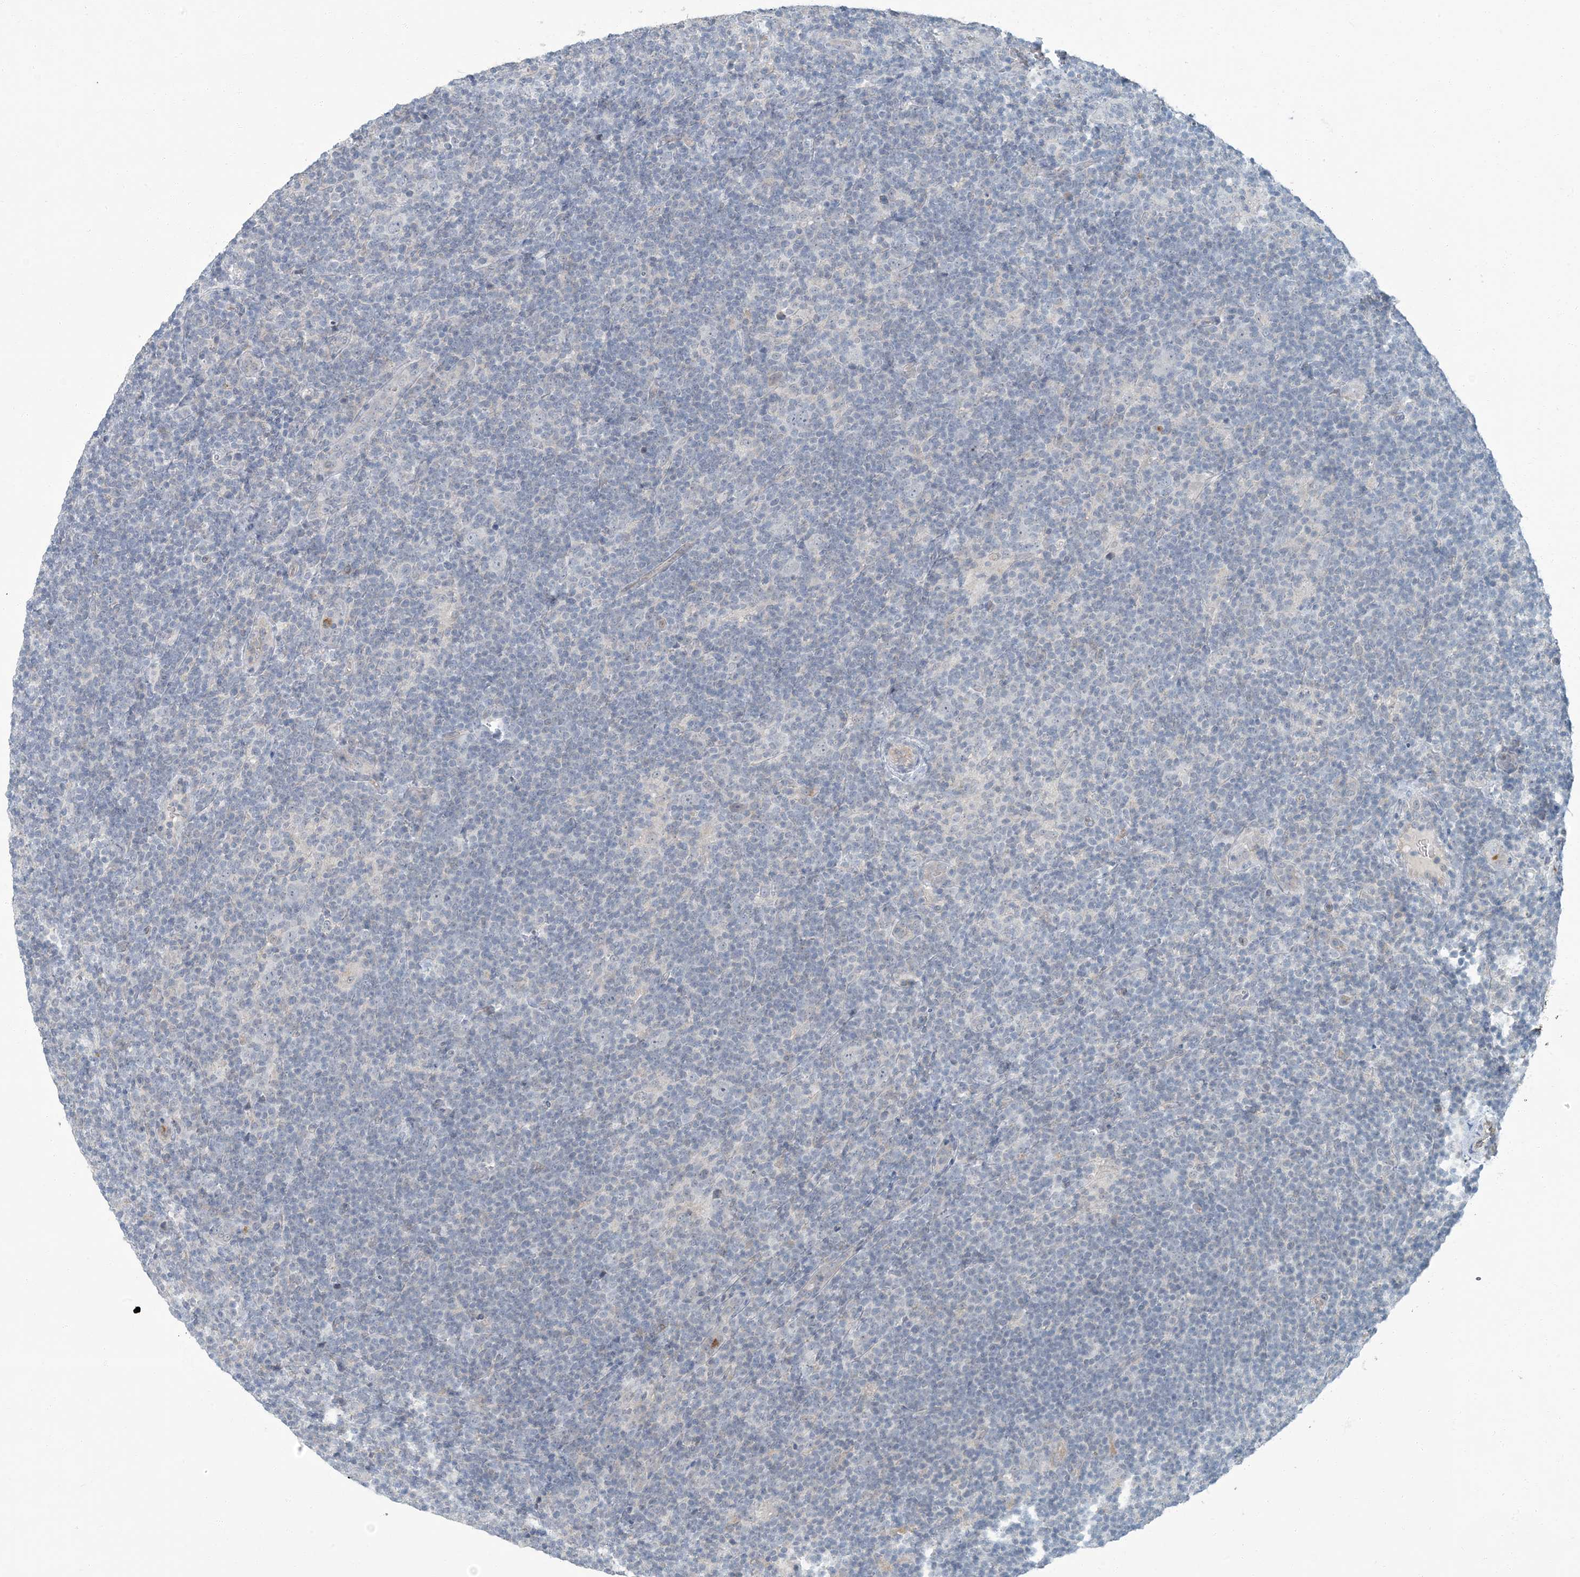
{"staining": {"intensity": "negative", "quantity": "none", "location": "none"}, "tissue": "lymphoma", "cell_type": "Tumor cells", "image_type": "cancer", "snomed": [{"axis": "morphology", "description": "Hodgkin's disease, NOS"}, {"axis": "topography", "description": "Lymph node"}], "caption": "Immunohistochemistry (IHC) of human Hodgkin's disease exhibits no positivity in tumor cells.", "gene": "EPHA4", "patient": {"sex": "female", "age": 57}}